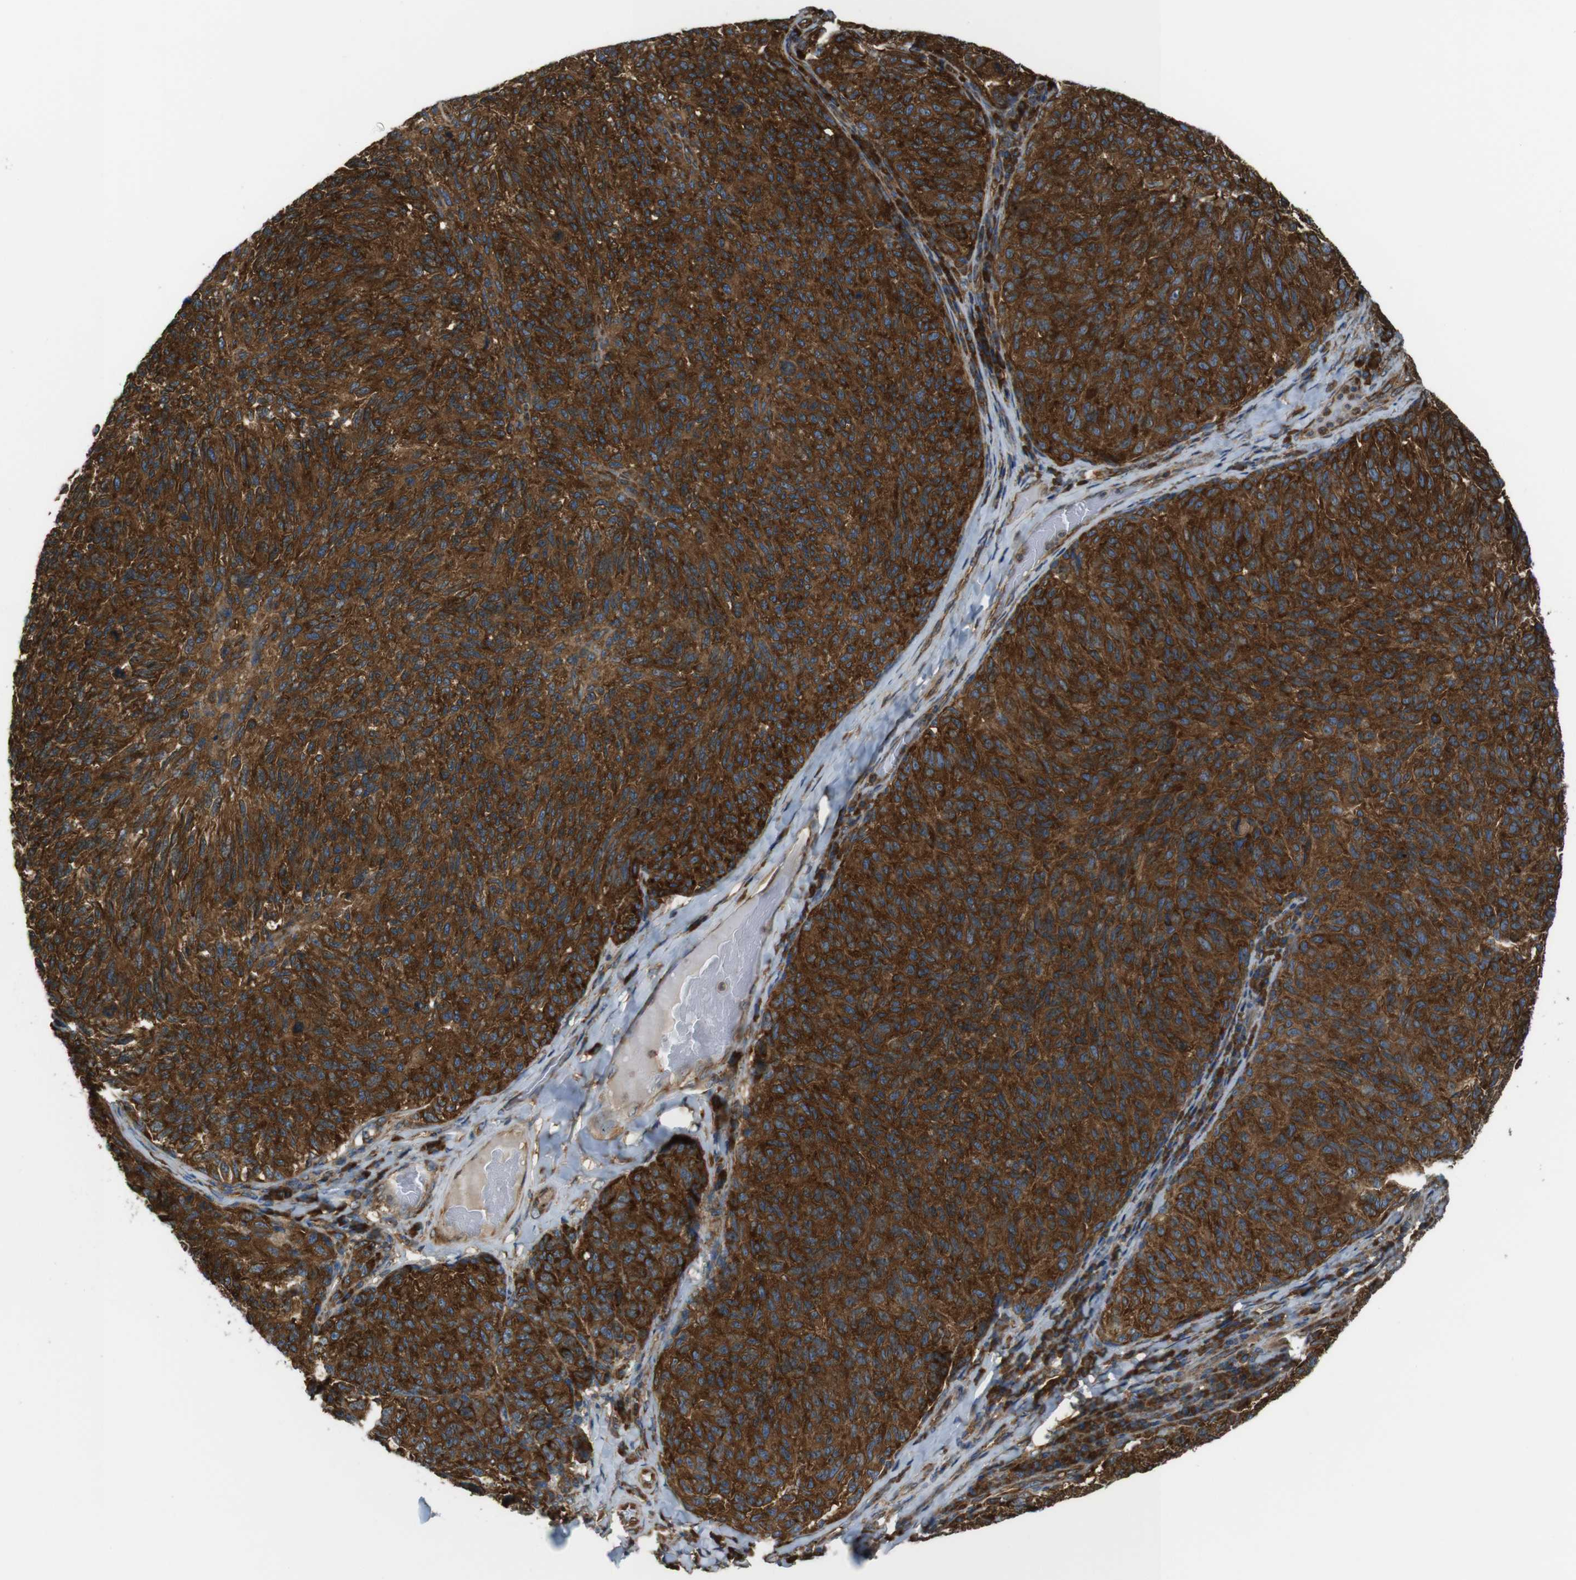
{"staining": {"intensity": "strong", "quantity": ">75%", "location": "cytoplasmic/membranous"}, "tissue": "melanoma", "cell_type": "Tumor cells", "image_type": "cancer", "snomed": [{"axis": "morphology", "description": "Malignant melanoma, NOS"}, {"axis": "topography", "description": "Skin"}], "caption": "This is an image of immunohistochemistry (IHC) staining of melanoma, which shows strong positivity in the cytoplasmic/membranous of tumor cells.", "gene": "TSC1", "patient": {"sex": "female", "age": 73}}